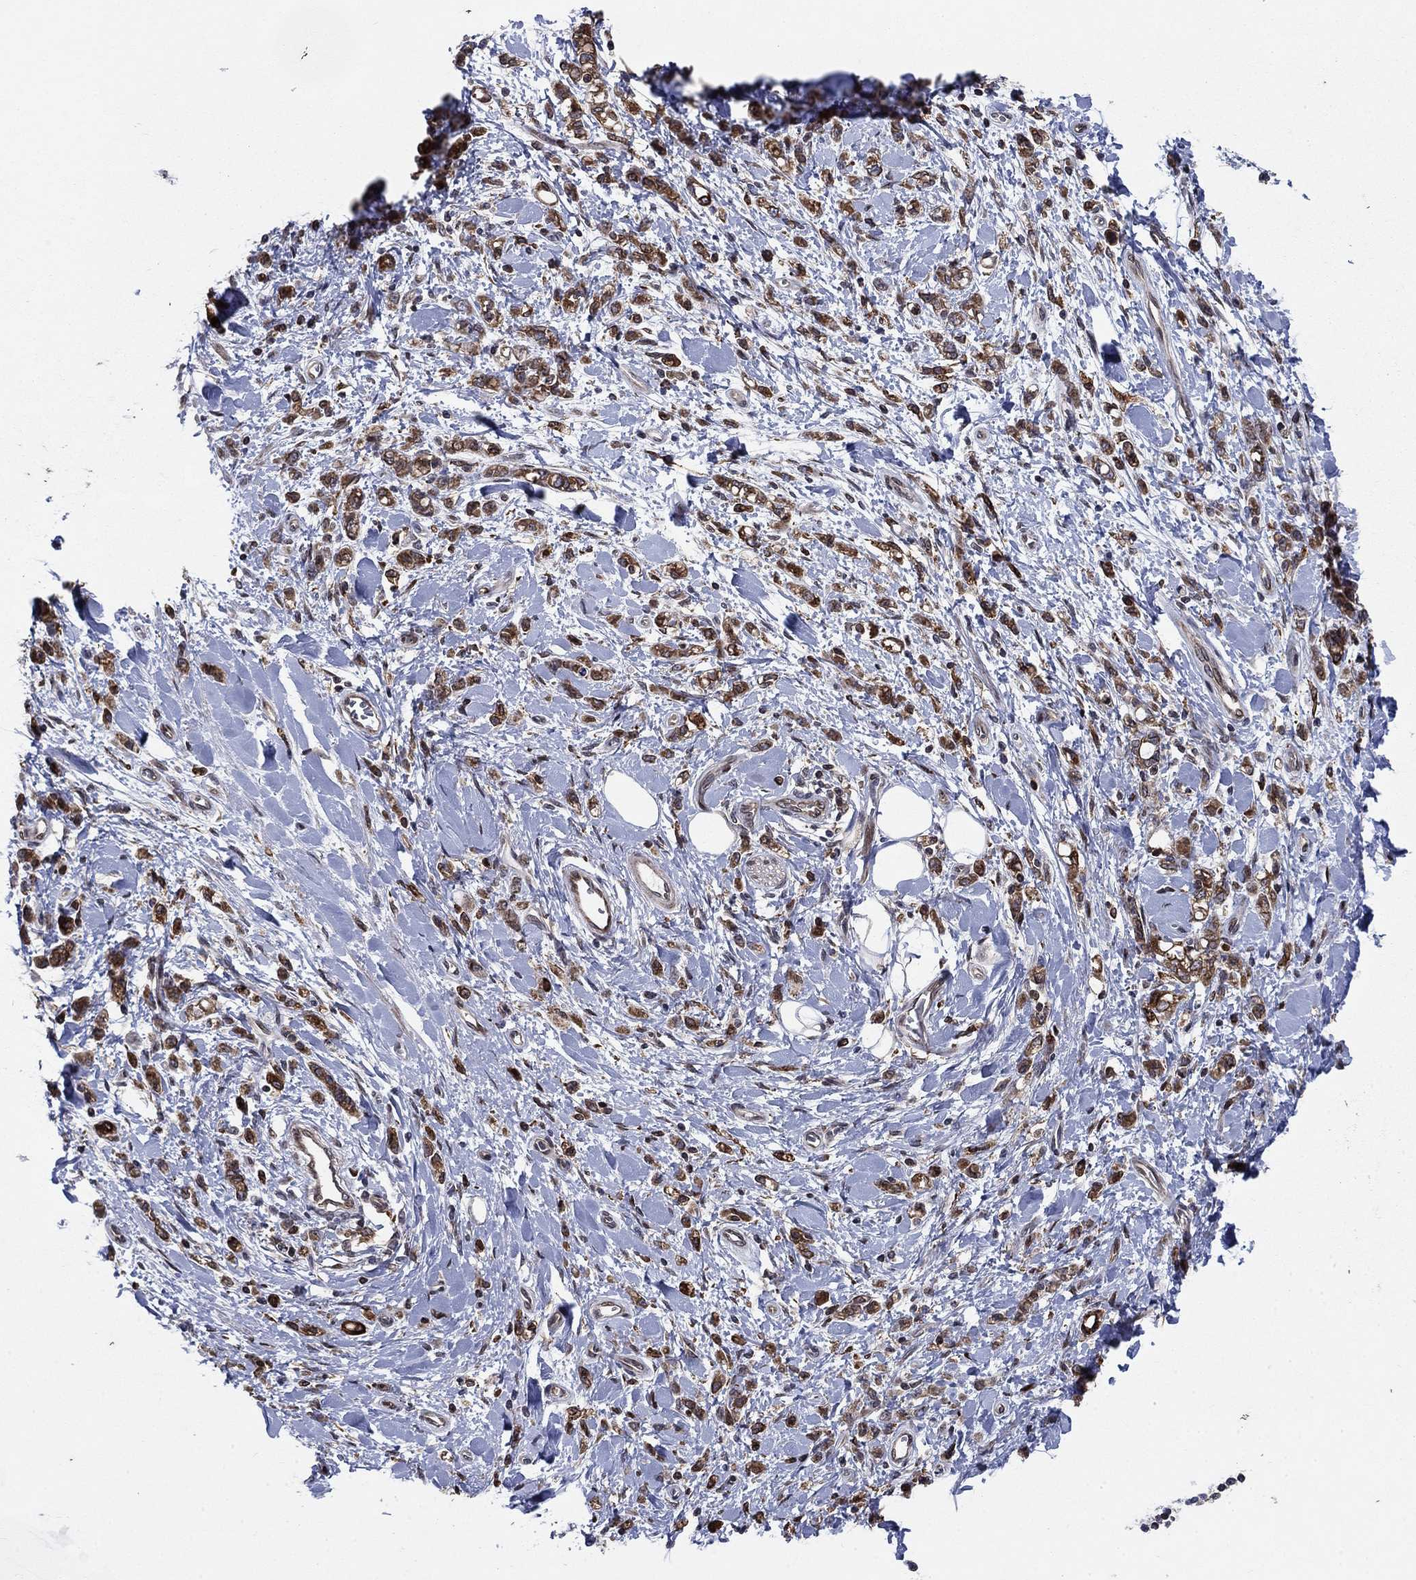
{"staining": {"intensity": "strong", "quantity": ">75%", "location": "cytoplasmic/membranous"}, "tissue": "stomach cancer", "cell_type": "Tumor cells", "image_type": "cancer", "snomed": [{"axis": "morphology", "description": "Adenocarcinoma, NOS"}, {"axis": "topography", "description": "Stomach"}], "caption": "Immunohistochemical staining of adenocarcinoma (stomach) displays high levels of strong cytoplasmic/membranous protein positivity in approximately >75% of tumor cells.", "gene": "DHRS7", "patient": {"sex": "male", "age": 77}}